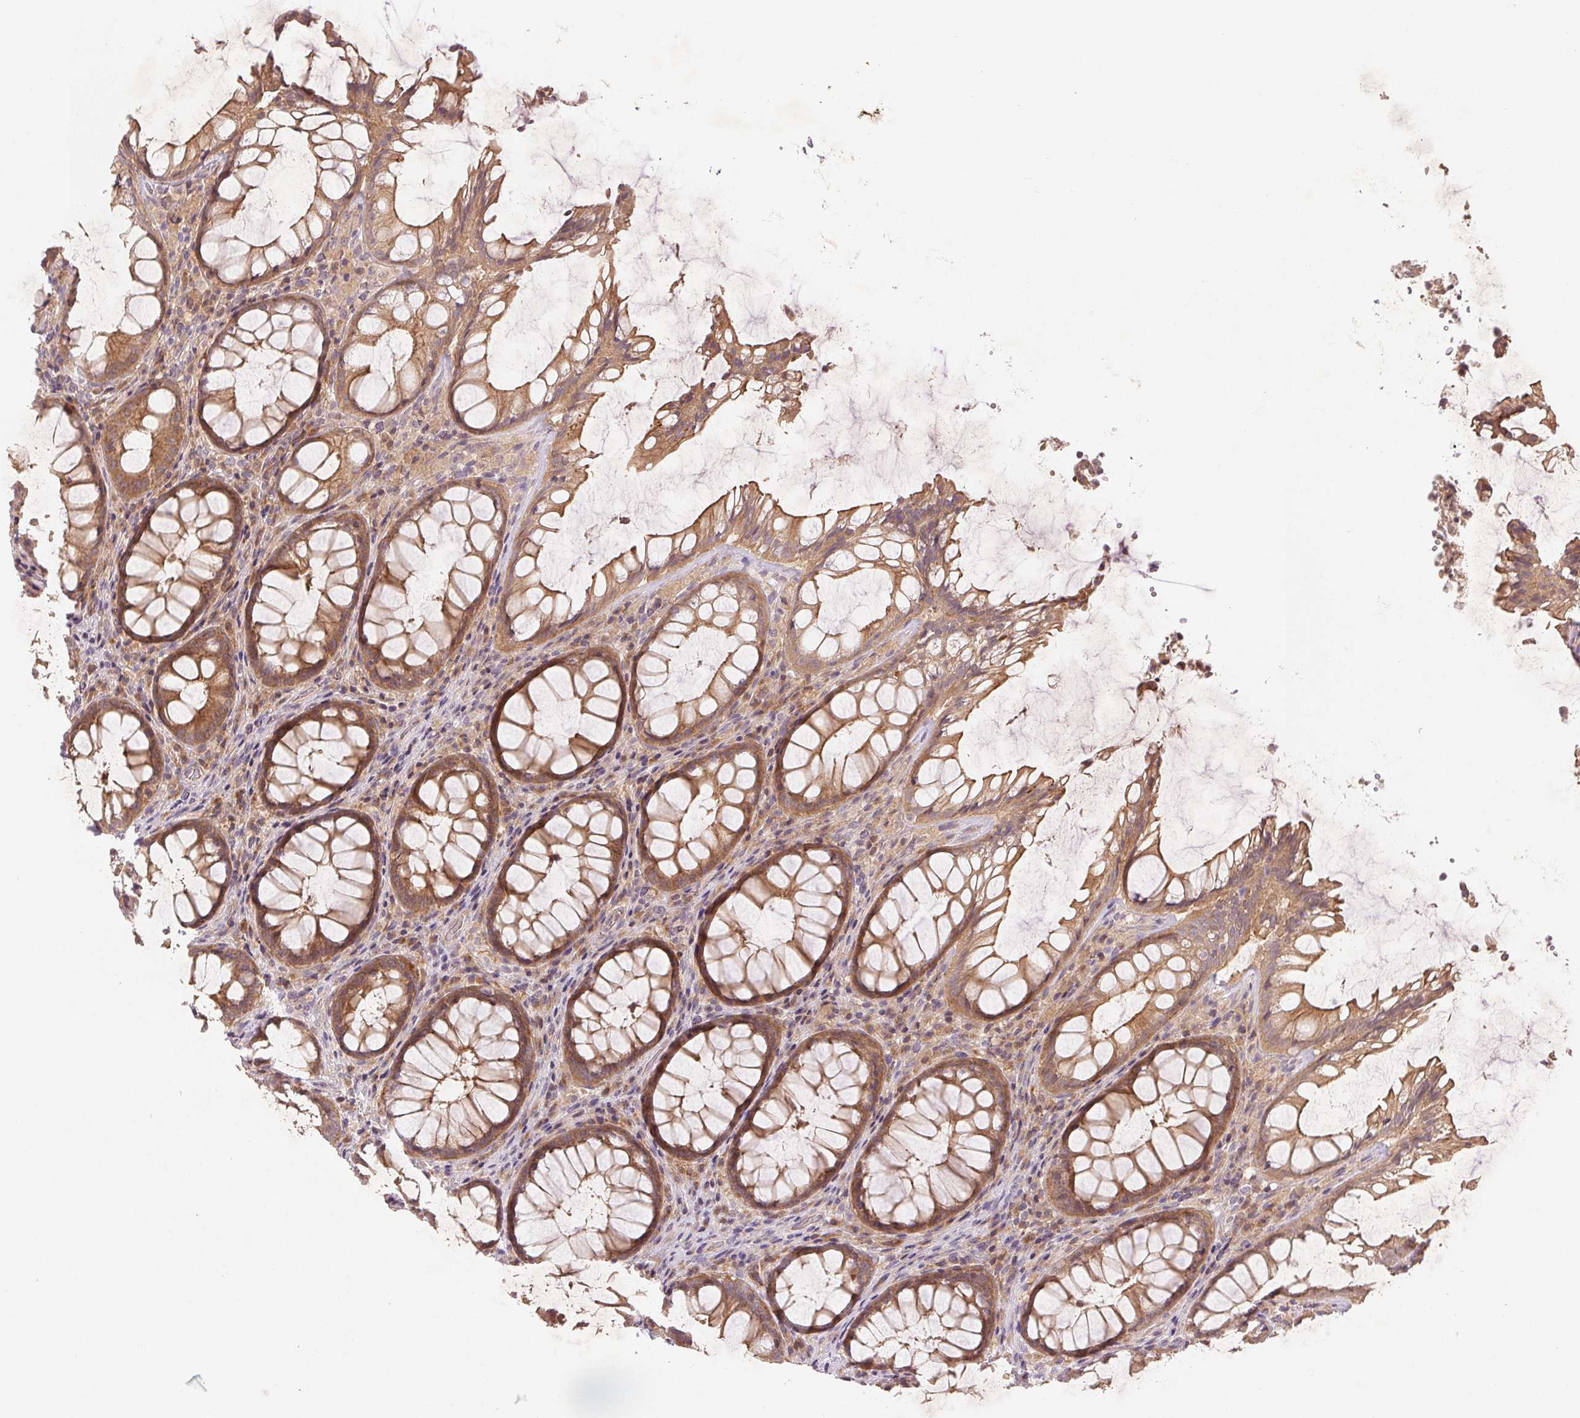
{"staining": {"intensity": "moderate", "quantity": ">75%", "location": "cytoplasmic/membranous"}, "tissue": "rectum", "cell_type": "Glandular cells", "image_type": "normal", "snomed": [{"axis": "morphology", "description": "Normal tissue, NOS"}, {"axis": "topography", "description": "Rectum"}], "caption": "A medium amount of moderate cytoplasmic/membranous expression is present in approximately >75% of glandular cells in normal rectum.", "gene": "YIF1B", "patient": {"sex": "male", "age": 72}}